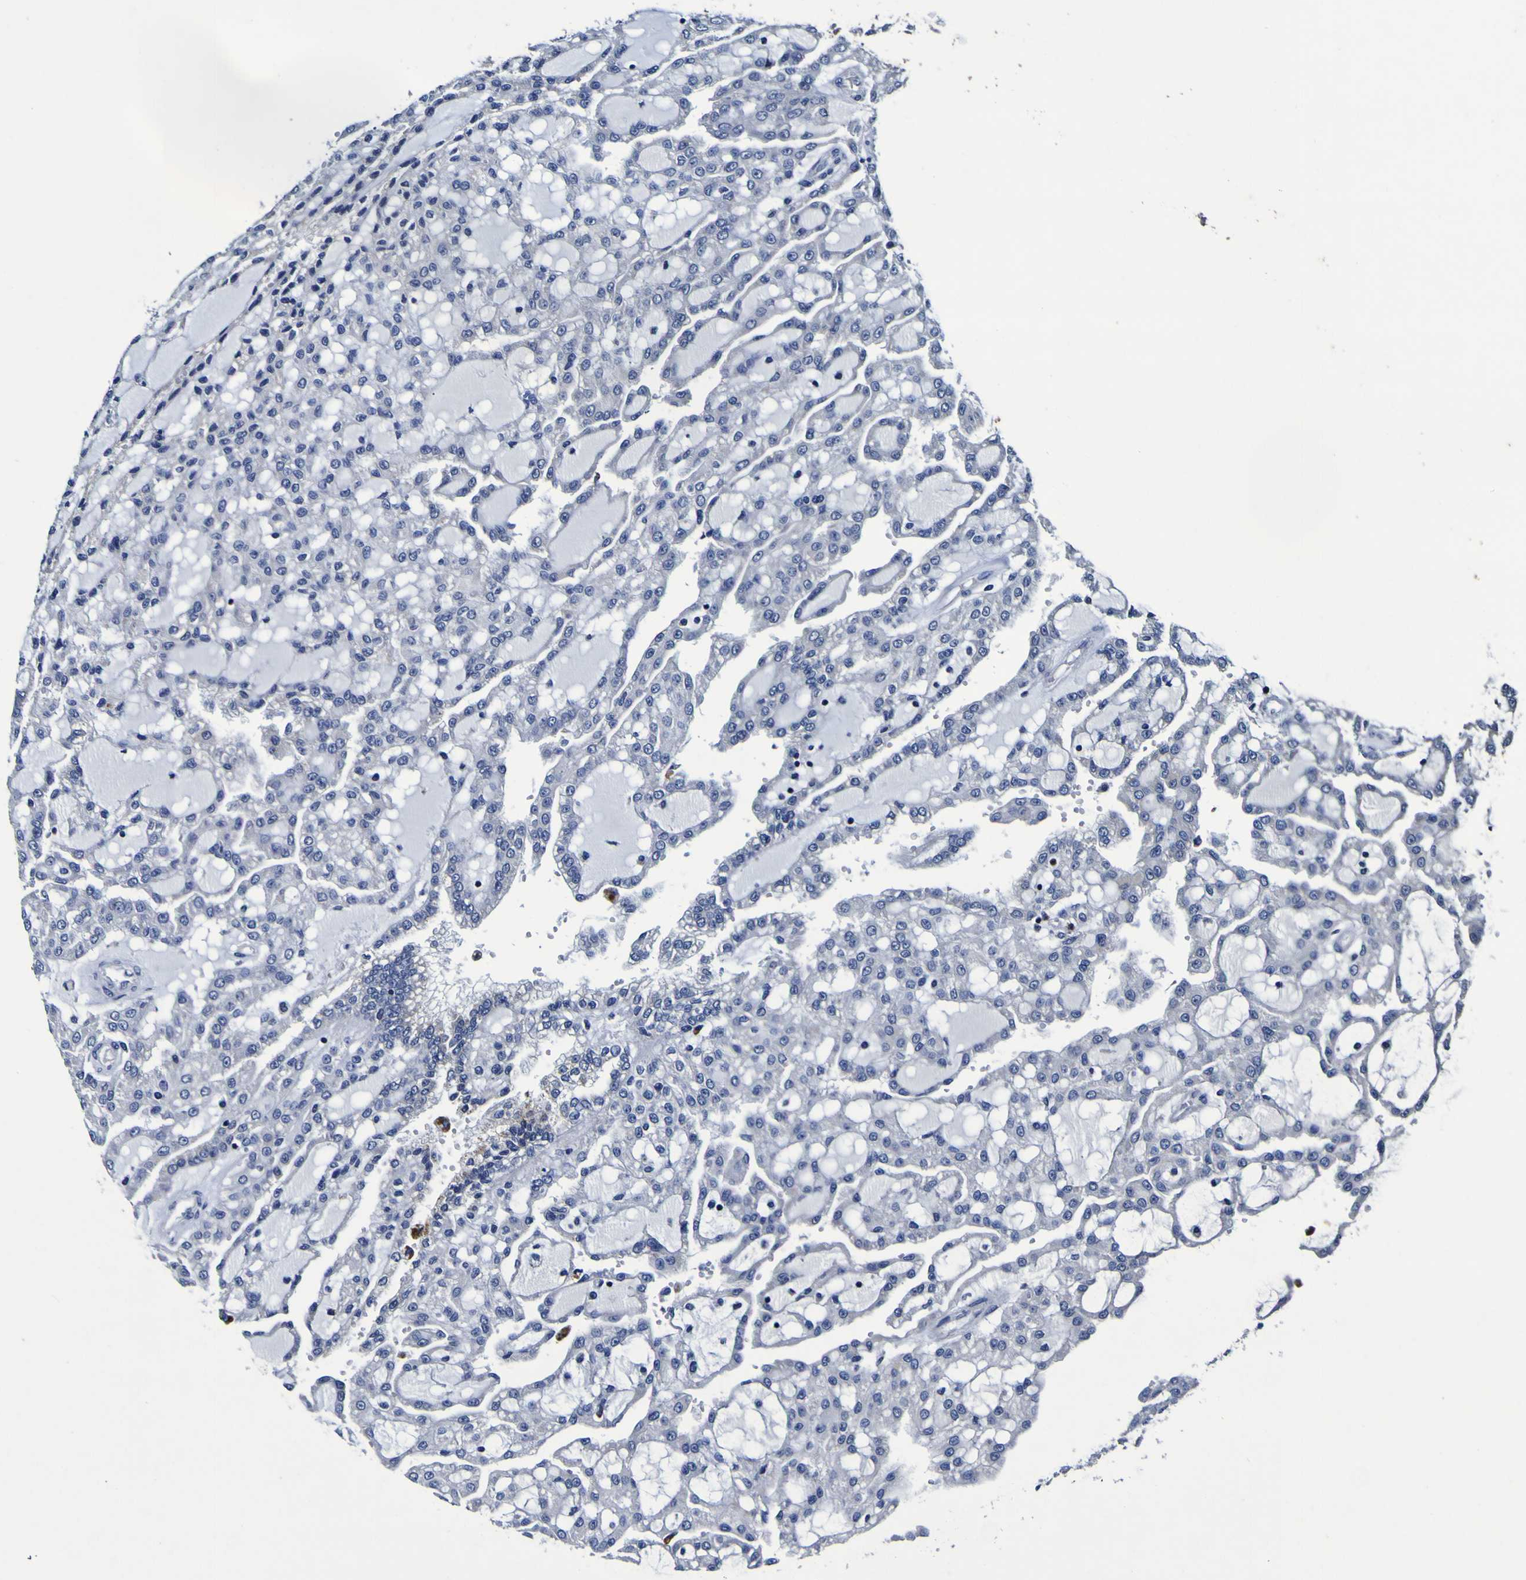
{"staining": {"intensity": "negative", "quantity": "none", "location": "none"}, "tissue": "renal cancer", "cell_type": "Tumor cells", "image_type": "cancer", "snomed": [{"axis": "morphology", "description": "Adenocarcinoma, NOS"}, {"axis": "topography", "description": "Kidney"}], "caption": "Tumor cells show no significant protein positivity in adenocarcinoma (renal). (DAB IHC with hematoxylin counter stain).", "gene": "PANK4", "patient": {"sex": "male", "age": 63}}